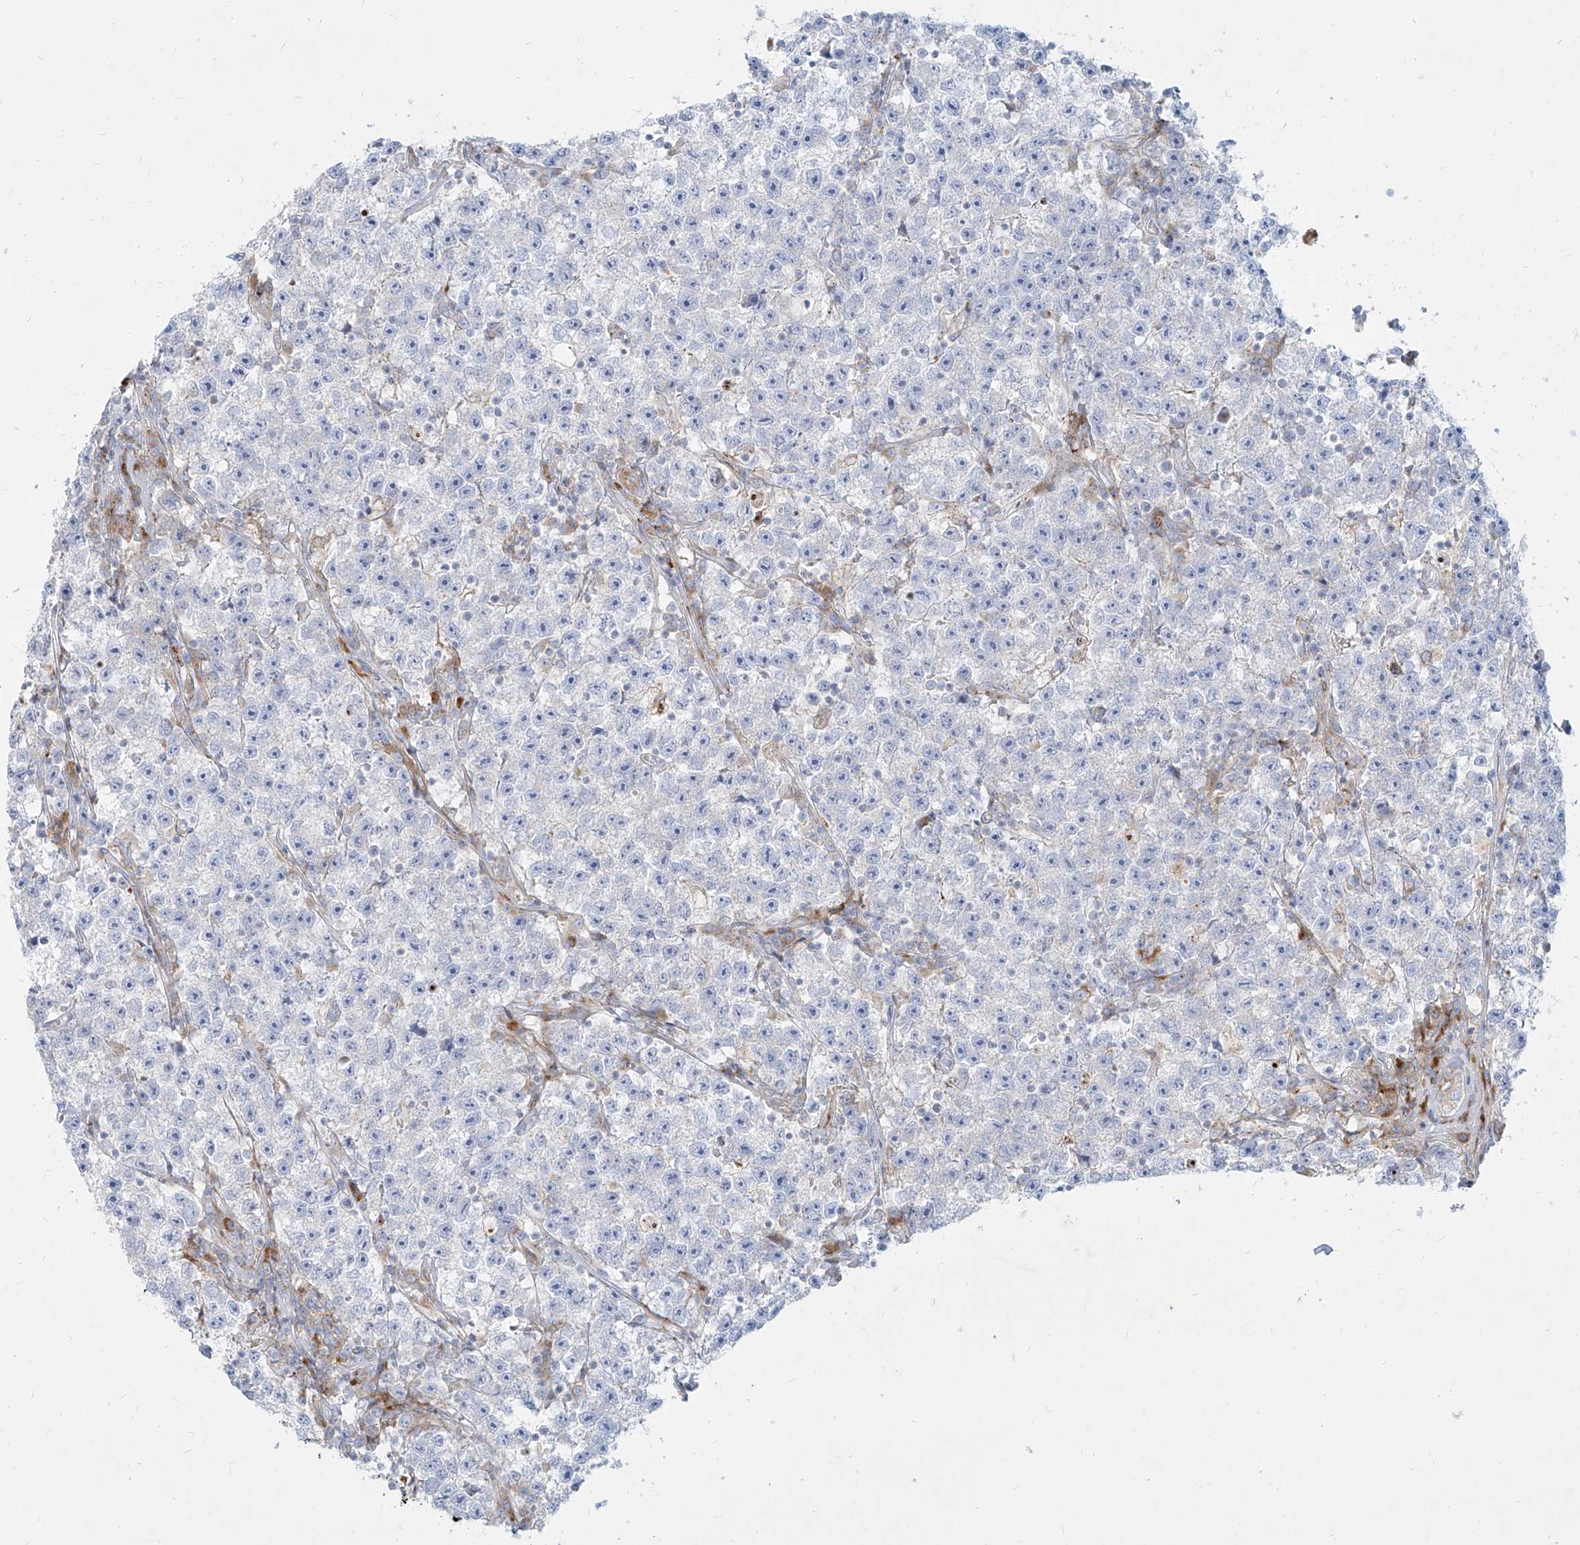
{"staining": {"intensity": "negative", "quantity": "none", "location": "none"}, "tissue": "testis cancer", "cell_type": "Tumor cells", "image_type": "cancer", "snomed": [{"axis": "morphology", "description": "Seminoma, NOS"}, {"axis": "topography", "description": "Testis"}], "caption": "Tumor cells are negative for protein expression in human testis seminoma.", "gene": "MTX2", "patient": {"sex": "male", "age": 22}}